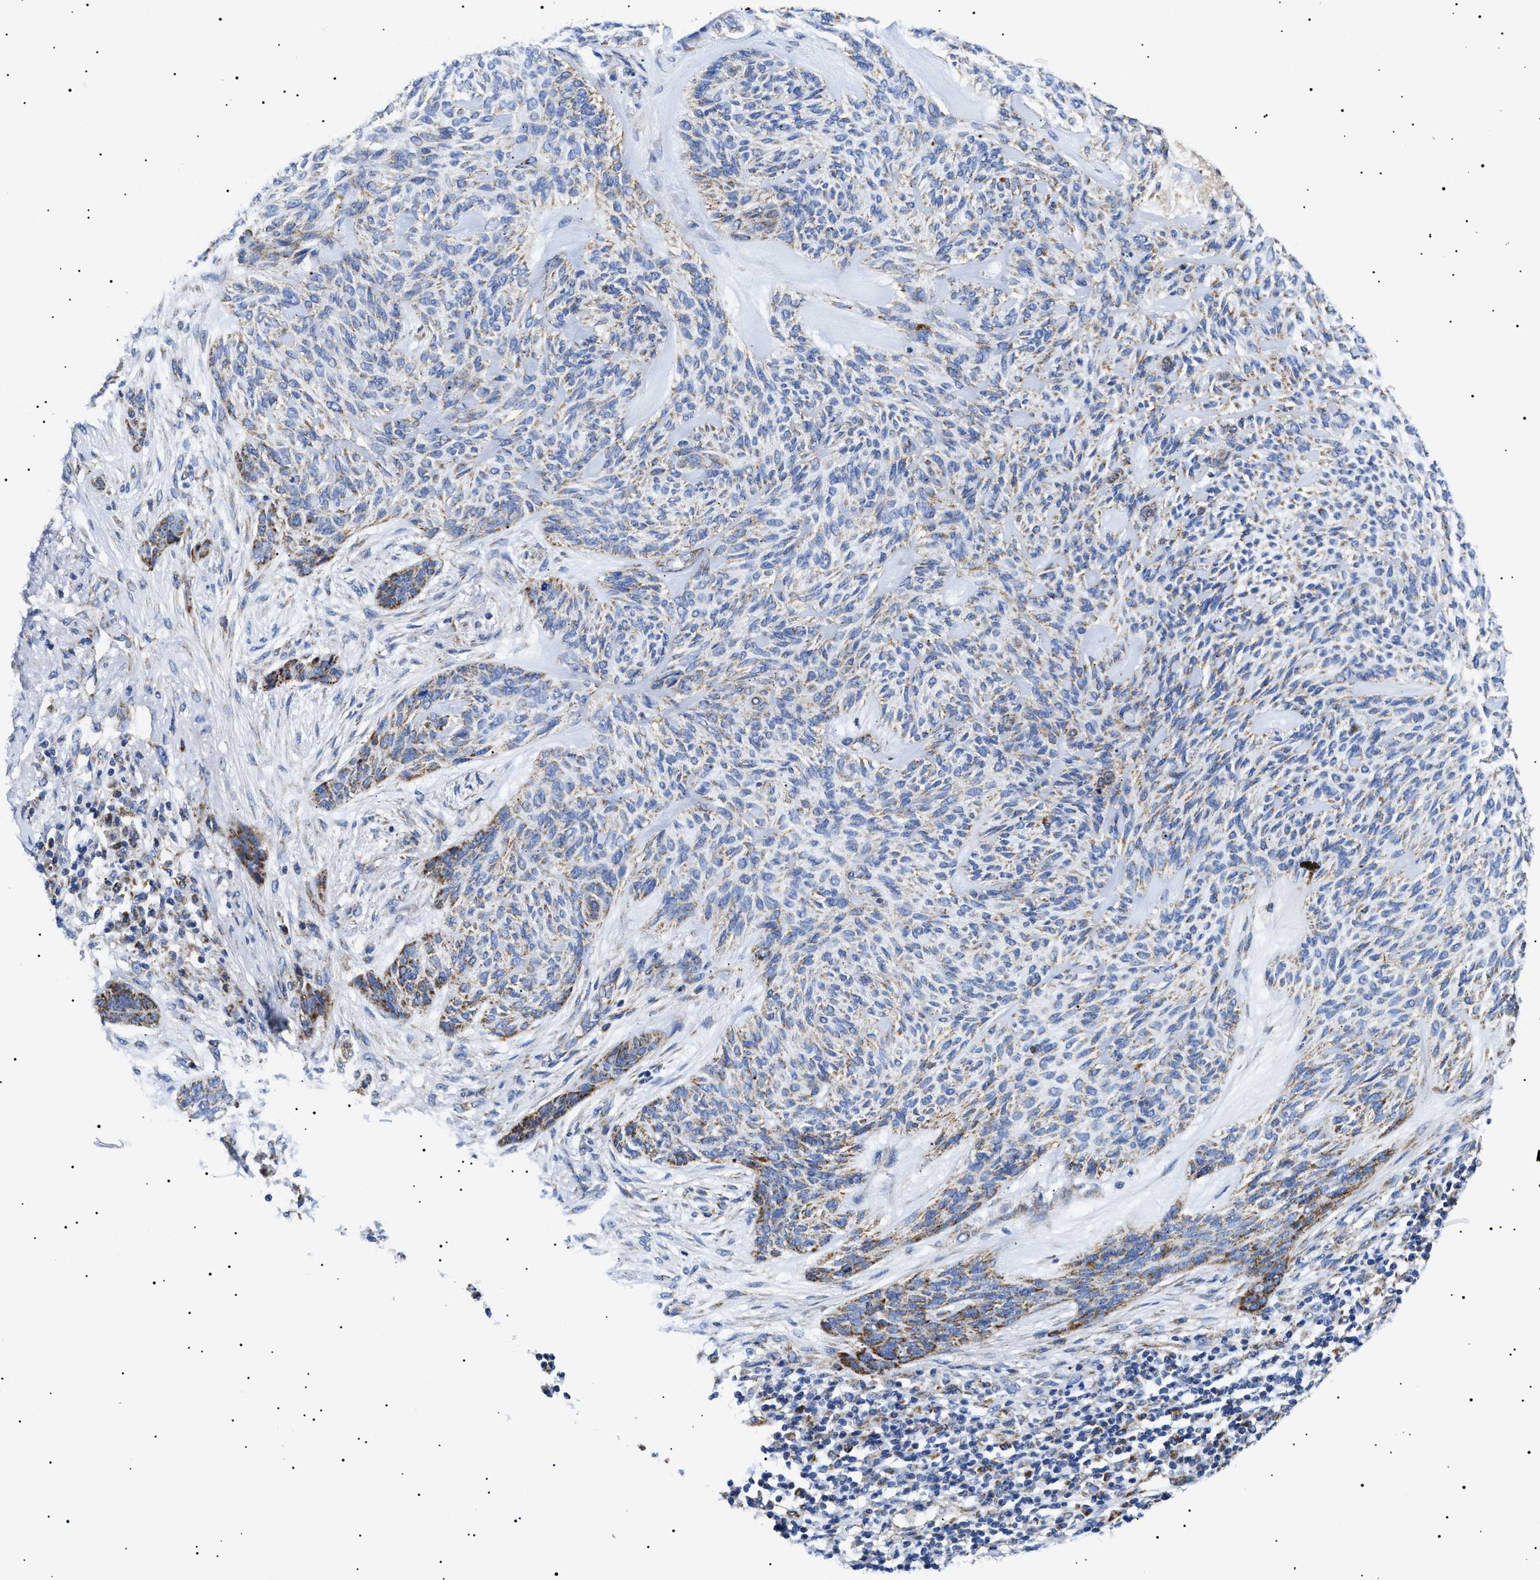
{"staining": {"intensity": "moderate", "quantity": ">75%", "location": "cytoplasmic/membranous"}, "tissue": "skin cancer", "cell_type": "Tumor cells", "image_type": "cancer", "snomed": [{"axis": "morphology", "description": "Basal cell carcinoma"}, {"axis": "topography", "description": "Skin"}], "caption": "There is medium levels of moderate cytoplasmic/membranous expression in tumor cells of skin cancer, as demonstrated by immunohistochemical staining (brown color).", "gene": "CHRDL2", "patient": {"sex": "male", "age": 55}}